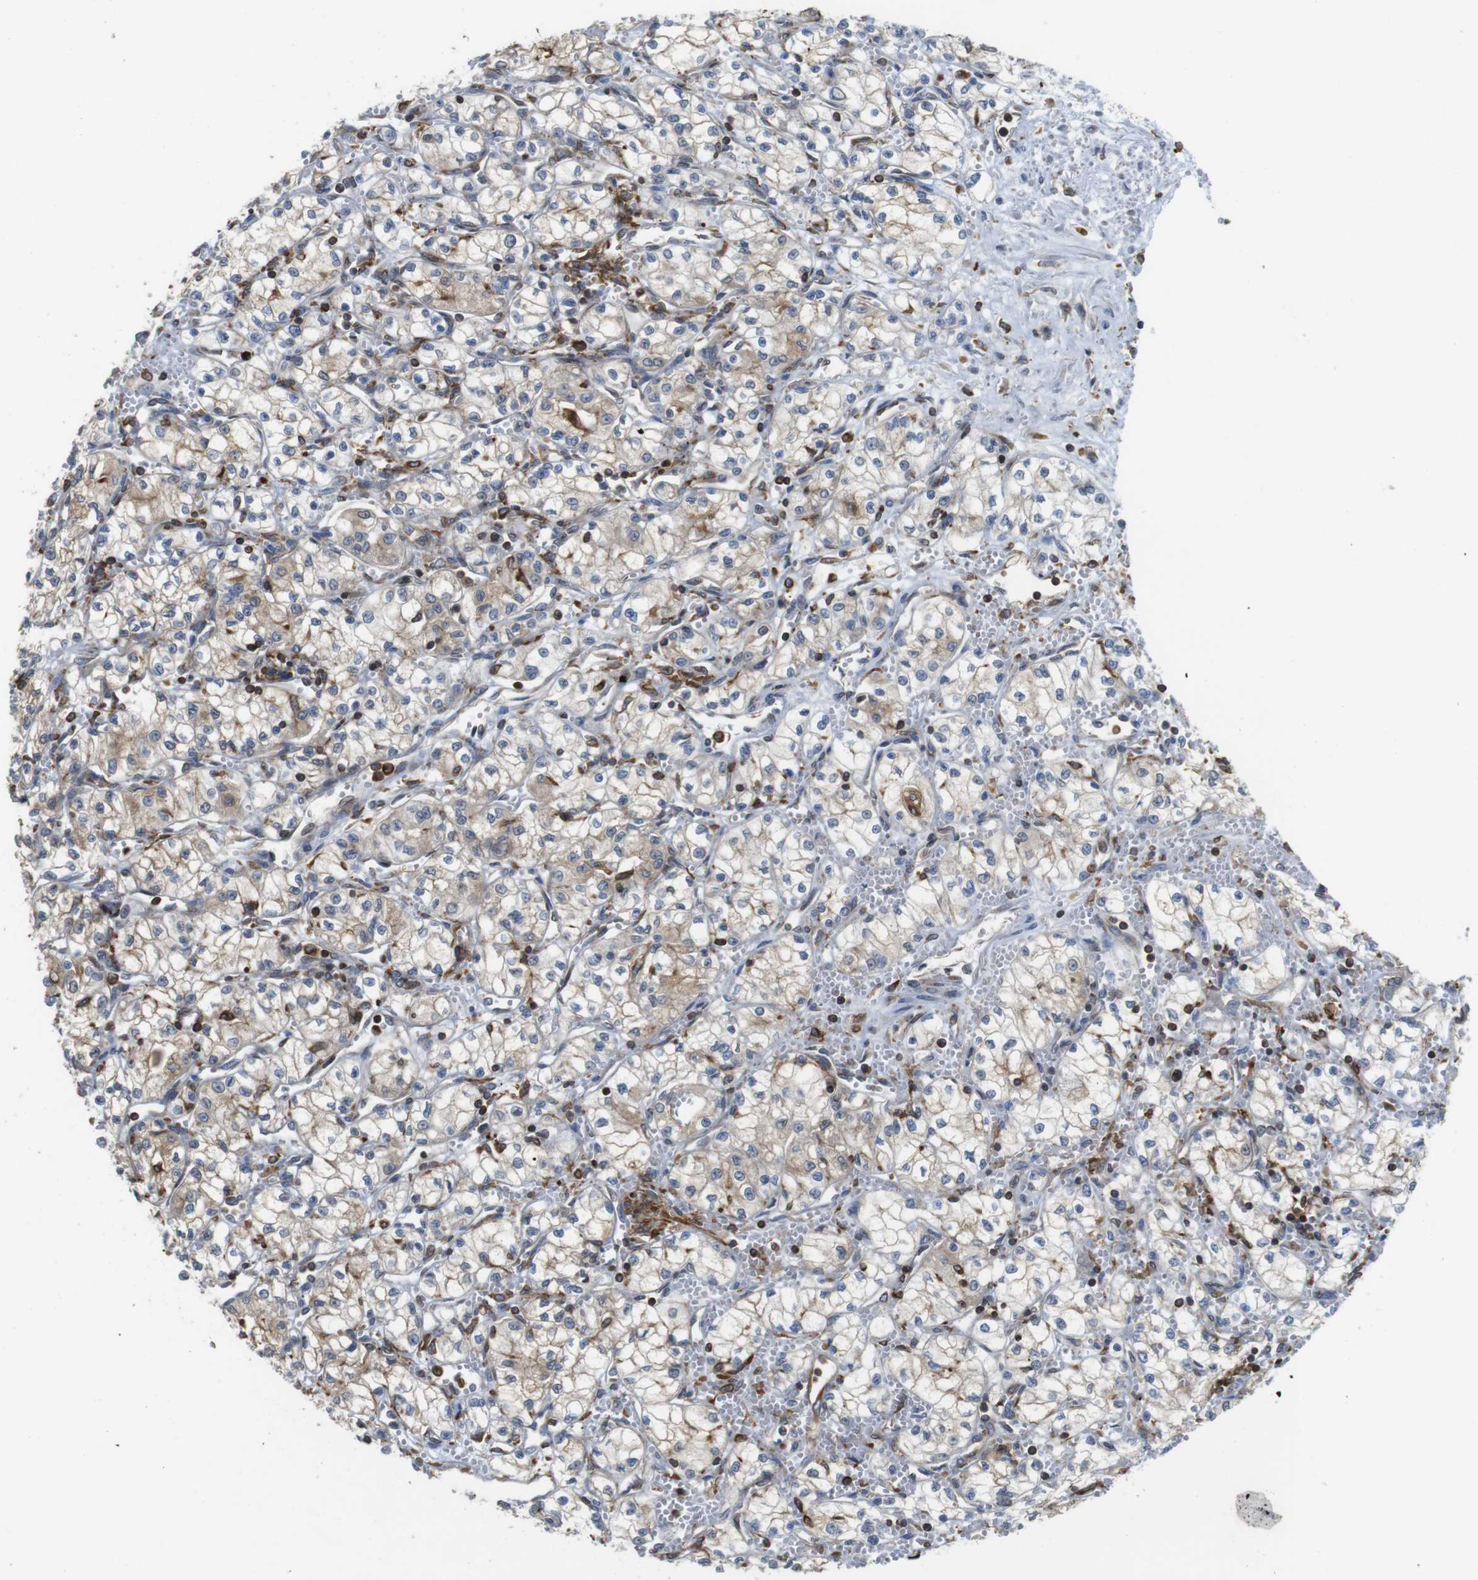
{"staining": {"intensity": "weak", "quantity": "25%-75%", "location": "cytoplasmic/membranous"}, "tissue": "renal cancer", "cell_type": "Tumor cells", "image_type": "cancer", "snomed": [{"axis": "morphology", "description": "Normal tissue, NOS"}, {"axis": "morphology", "description": "Adenocarcinoma, NOS"}, {"axis": "topography", "description": "Kidney"}], "caption": "Weak cytoplasmic/membranous positivity is appreciated in about 25%-75% of tumor cells in renal cancer.", "gene": "ARL6IP5", "patient": {"sex": "male", "age": 59}}